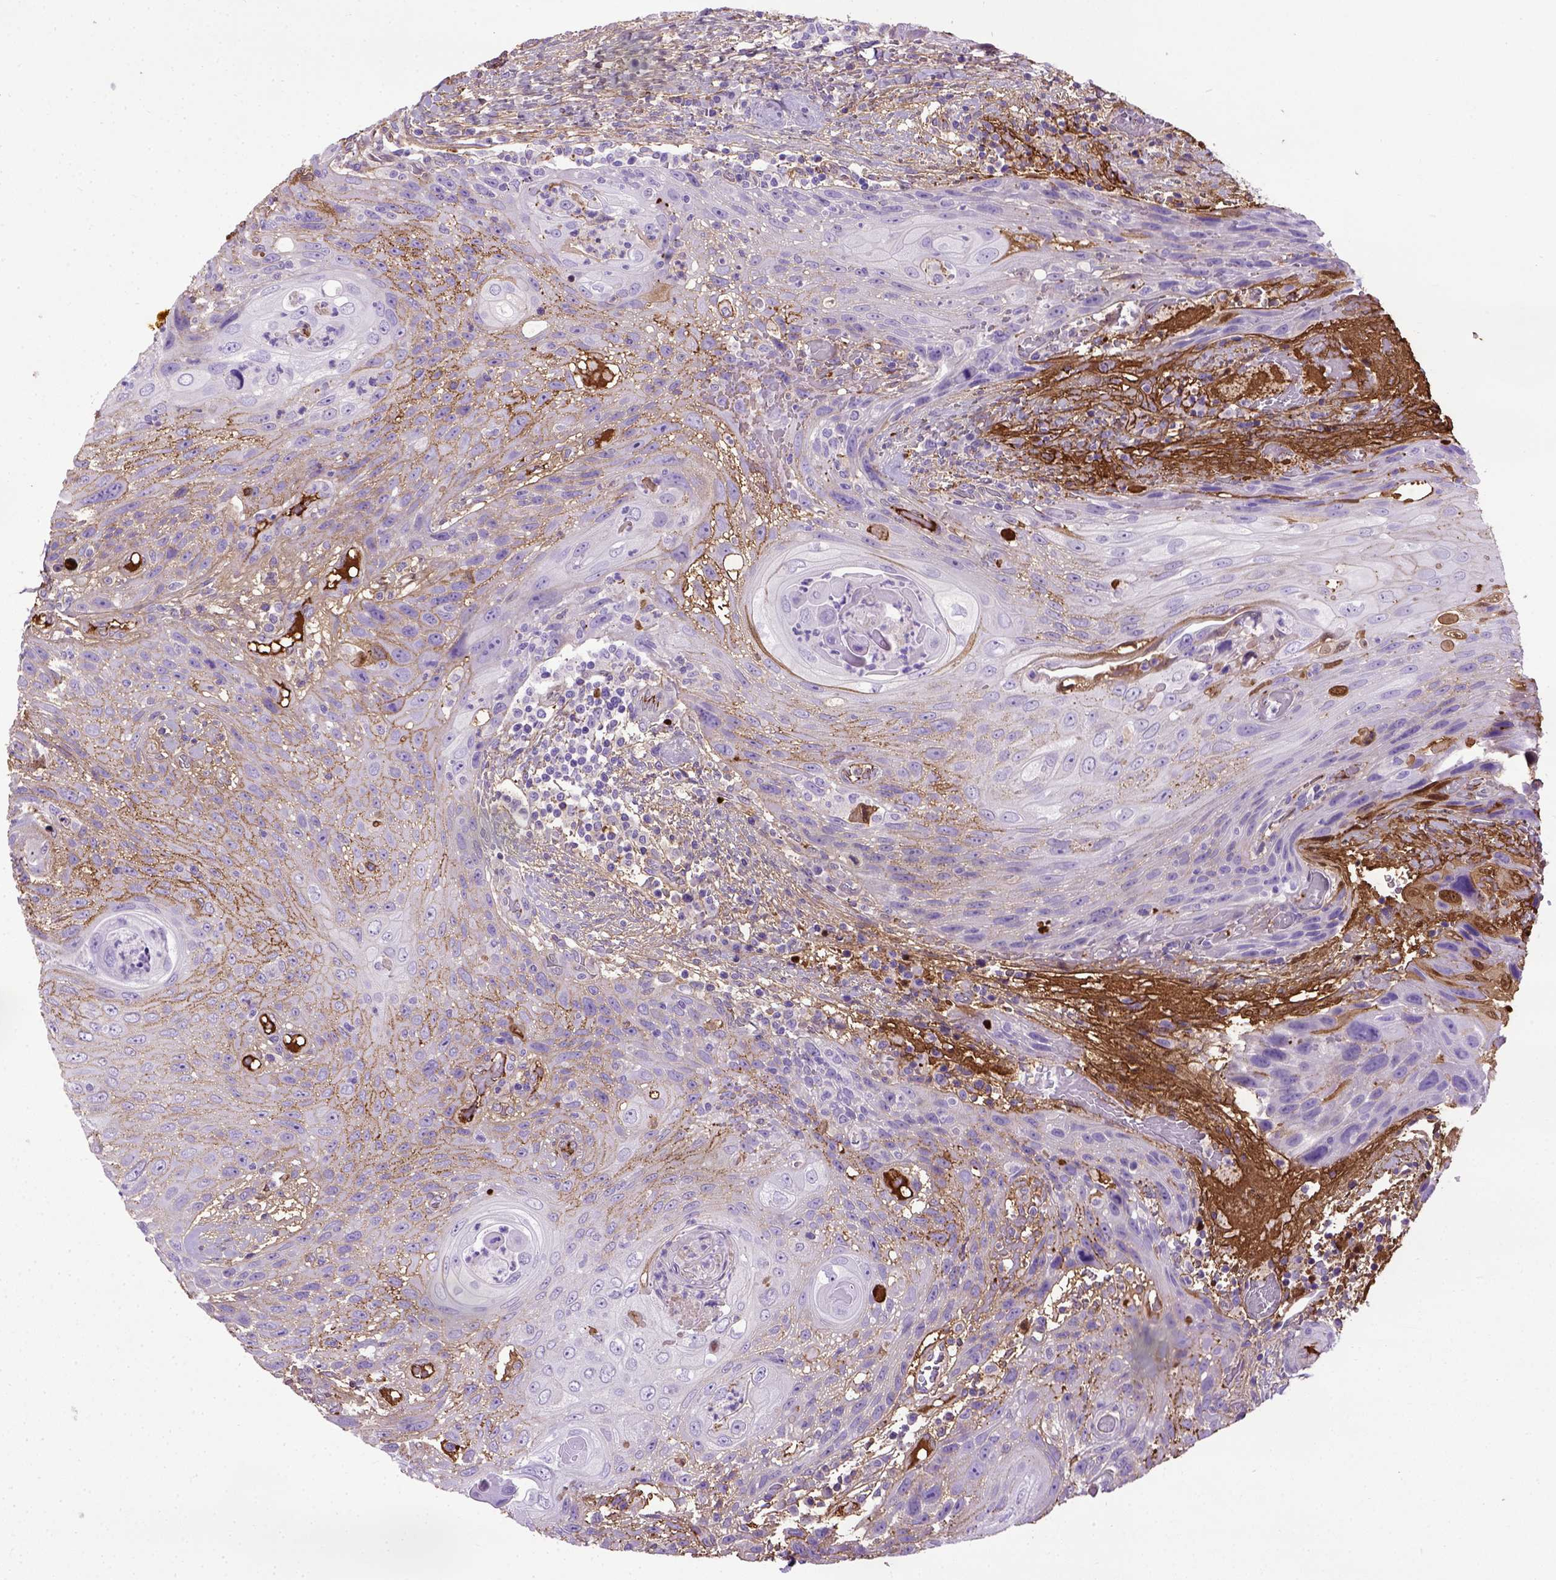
{"staining": {"intensity": "negative", "quantity": "none", "location": "none"}, "tissue": "head and neck cancer", "cell_type": "Tumor cells", "image_type": "cancer", "snomed": [{"axis": "morphology", "description": "Squamous cell carcinoma, NOS"}, {"axis": "topography", "description": "Head-Neck"}], "caption": "IHC of human head and neck cancer (squamous cell carcinoma) displays no staining in tumor cells.", "gene": "ADAMTS8", "patient": {"sex": "male", "age": 69}}